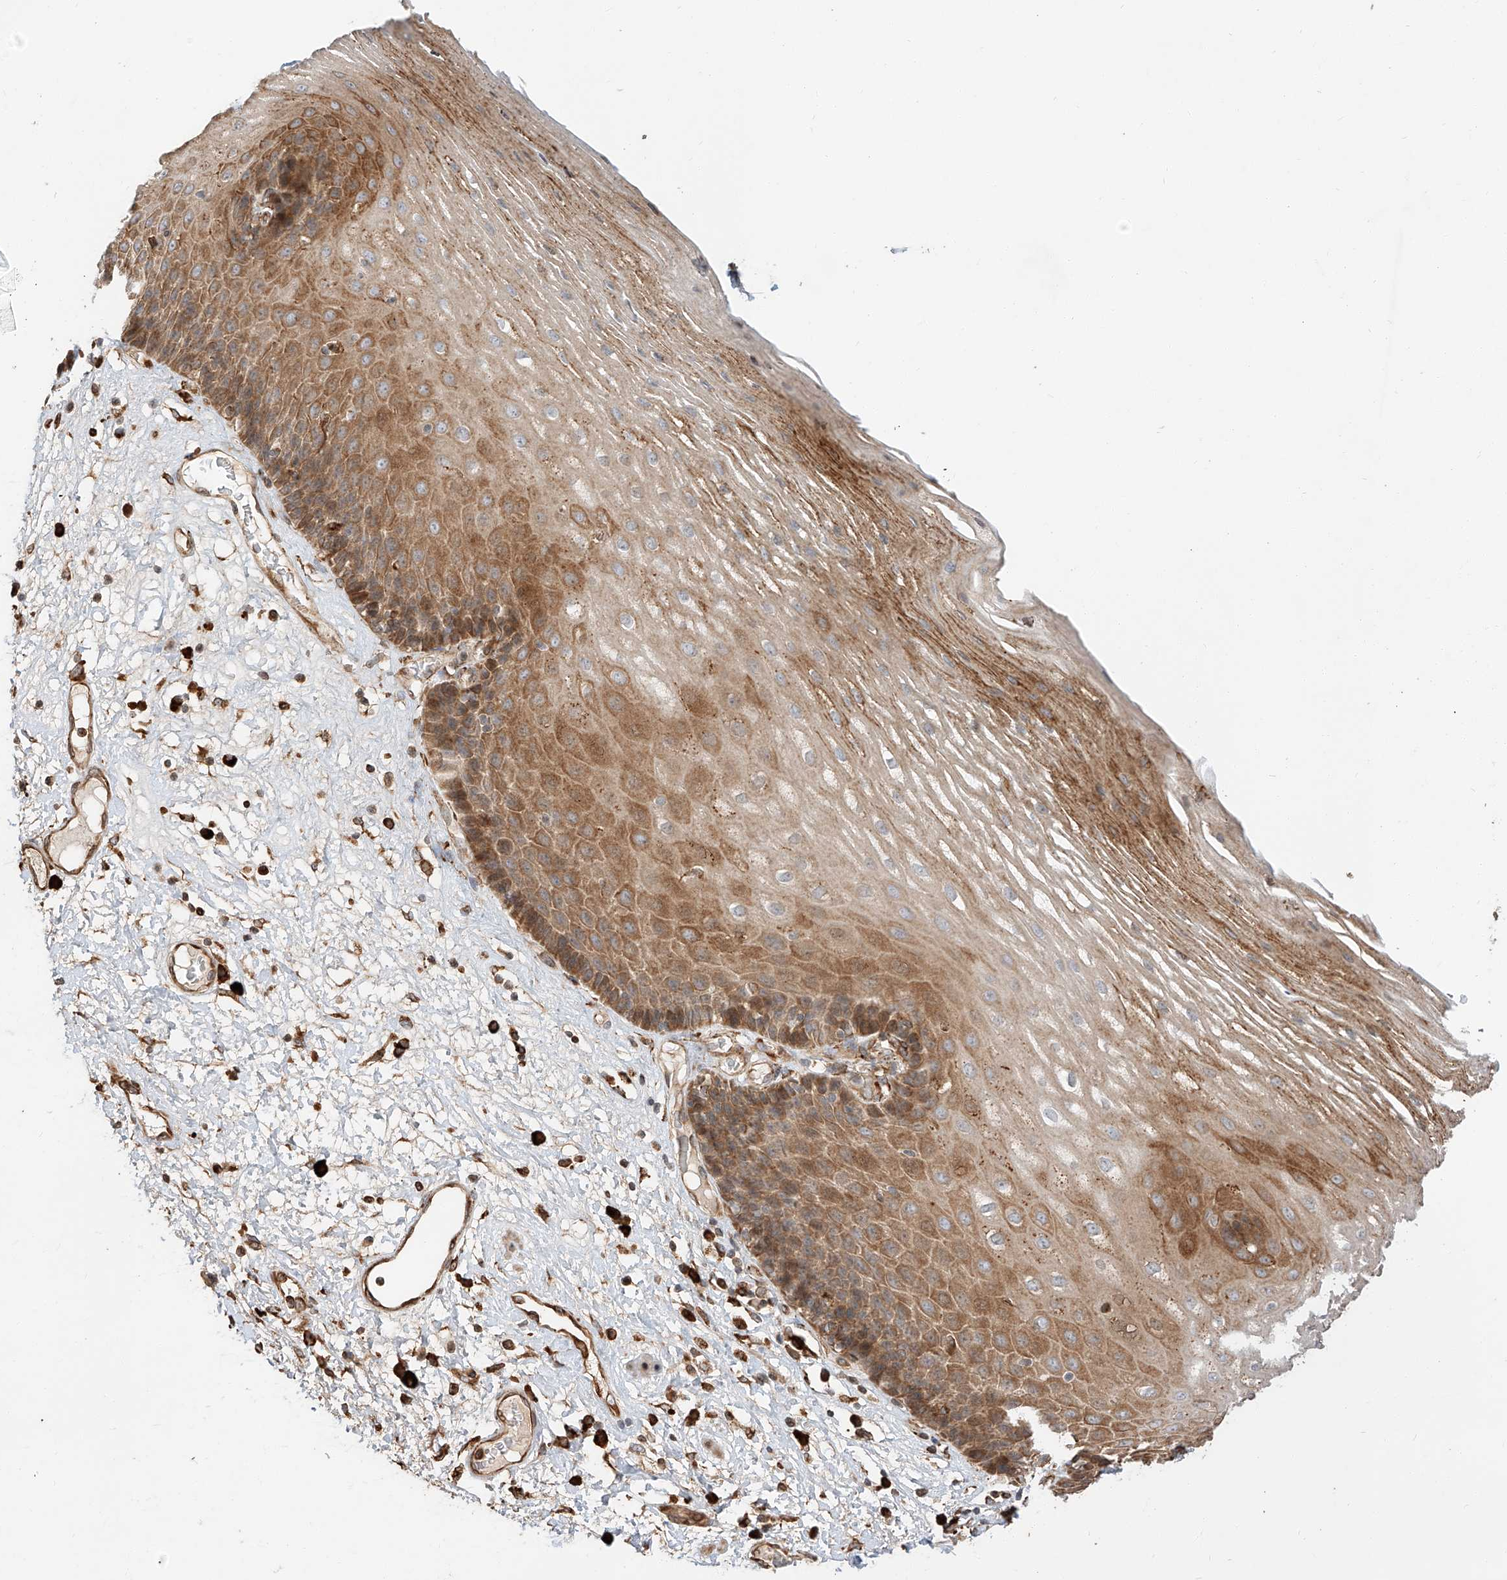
{"staining": {"intensity": "moderate", "quantity": ">75%", "location": "cytoplasmic/membranous"}, "tissue": "esophagus", "cell_type": "Squamous epithelial cells", "image_type": "normal", "snomed": [{"axis": "morphology", "description": "Normal tissue, NOS"}, {"axis": "morphology", "description": "Adenocarcinoma, NOS"}, {"axis": "topography", "description": "Esophagus"}], "caption": "Protein expression analysis of normal human esophagus reveals moderate cytoplasmic/membranous expression in approximately >75% of squamous epithelial cells. (Stains: DAB (3,3'-diaminobenzidine) in brown, nuclei in blue, Microscopy: brightfield microscopy at high magnification).", "gene": "ZNF84", "patient": {"sex": "male", "age": 62}}